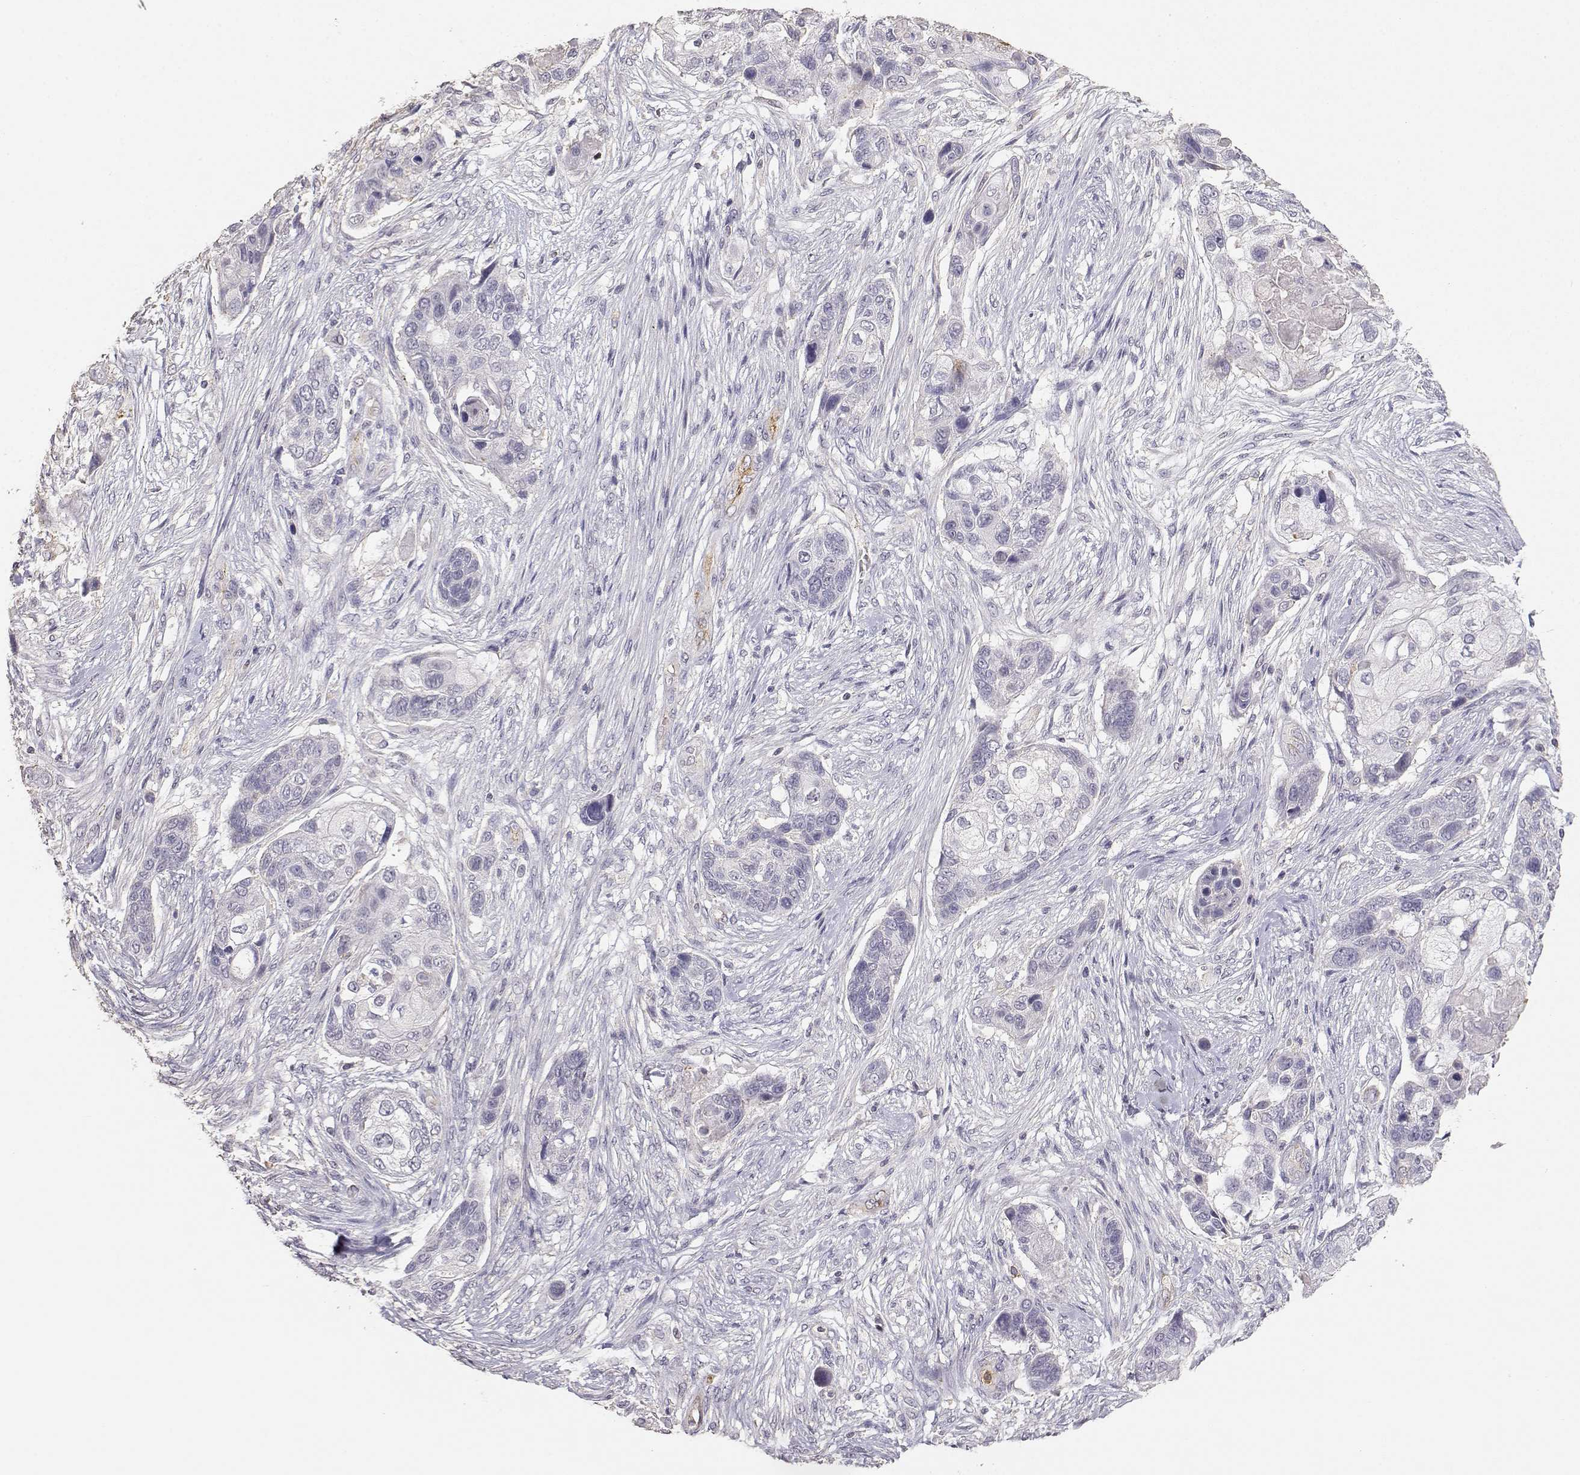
{"staining": {"intensity": "negative", "quantity": "none", "location": "none"}, "tissue": "lung cancer", "cell_type": "Tumor cells", "image_type": "cancer", "snomed": [{"axis": "morphology", "description": "Squamous cell carcinoma, NOS"}, {"axis": "topography", "description": "Lung"}], "caption": "Immunohistochemistry histopathology image of lung squamous cell carcinoma stained for a protein (brown), which displays no positivity in tumor cells.", "gene": "TNFRSF10C", "patient": {"sex": "male", "age": 69}}